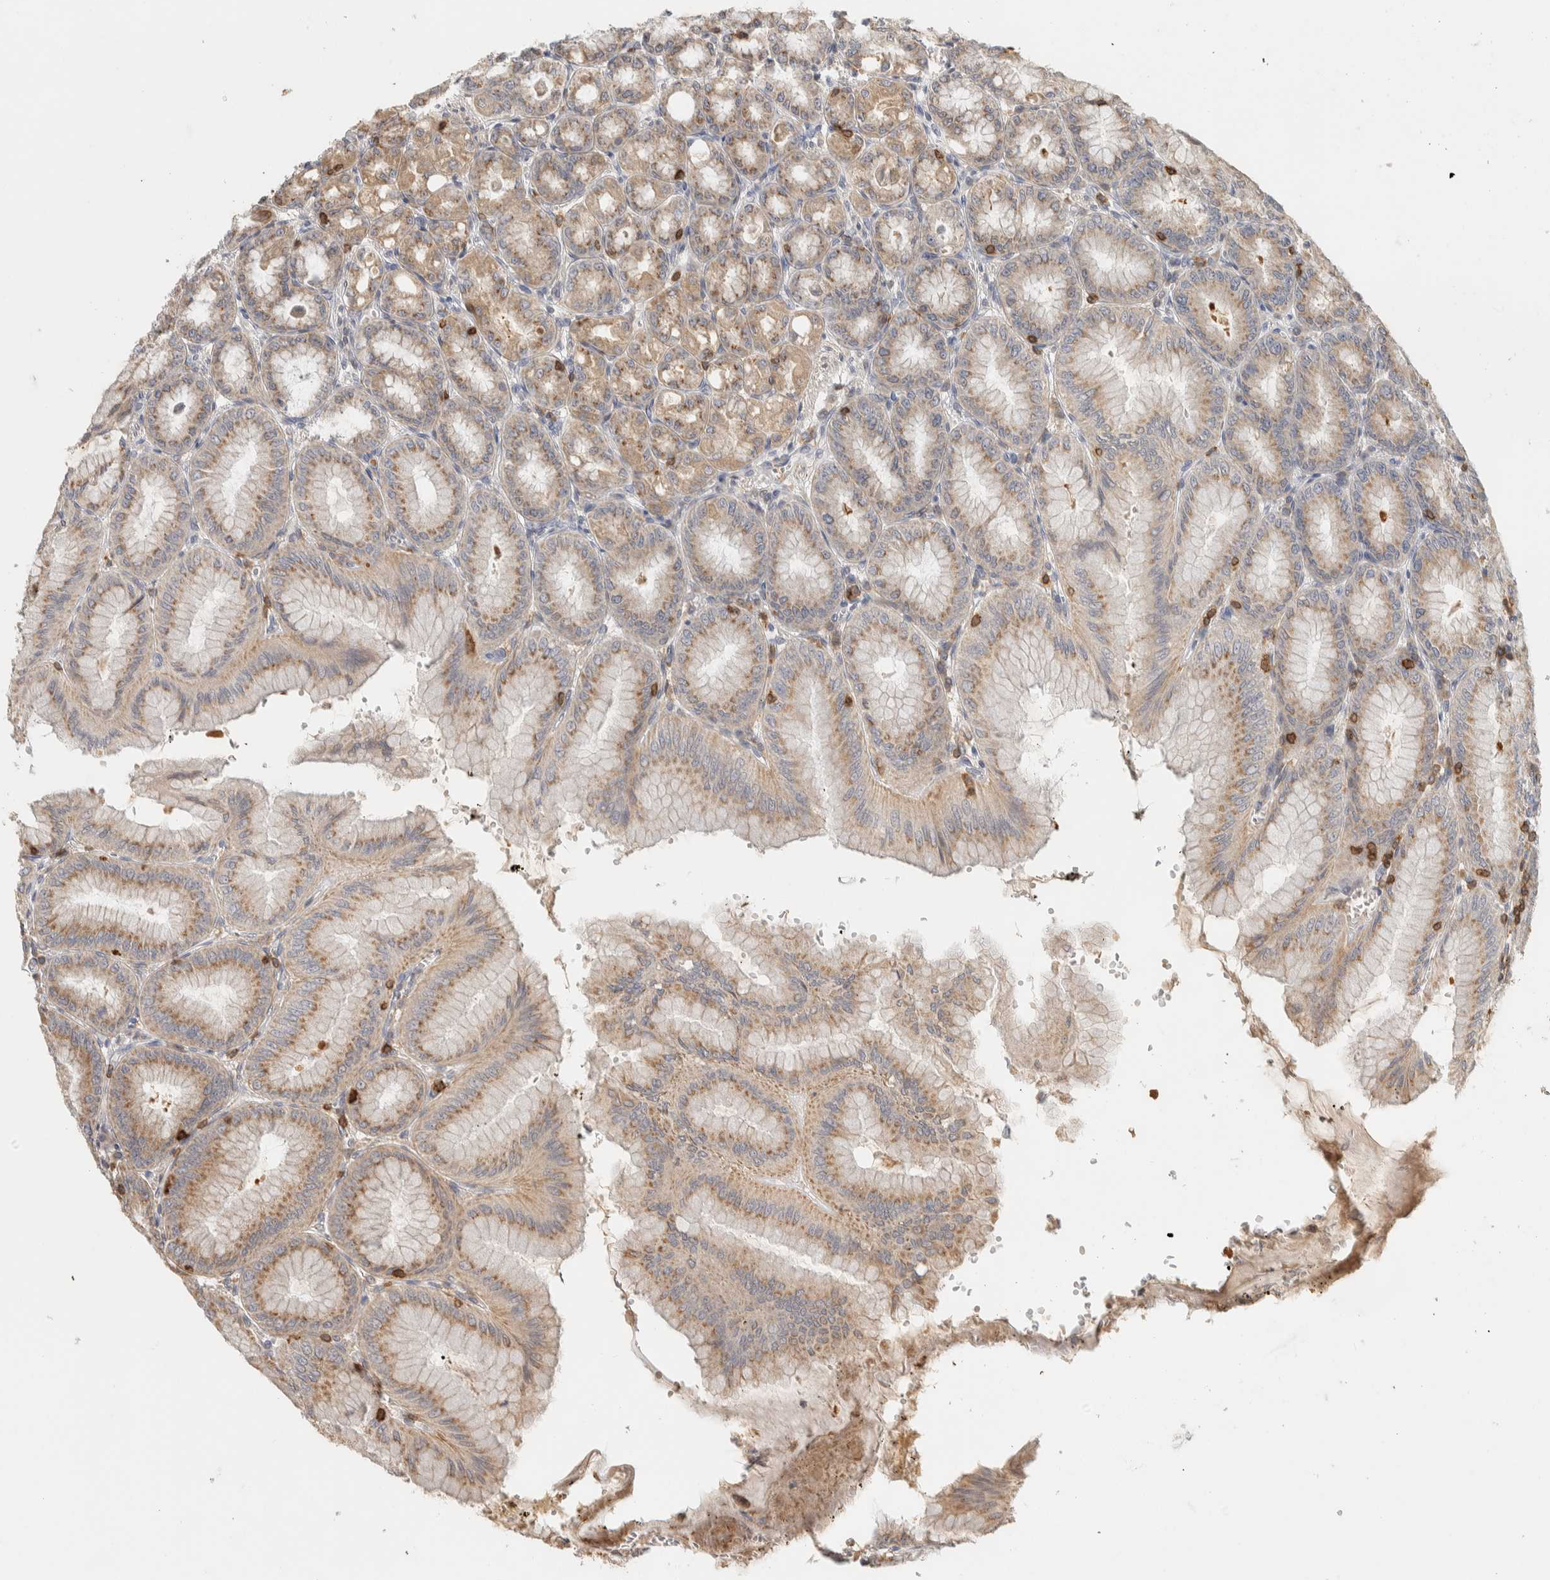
{"staining": {"intensity": "moderate", "quantity": "25%-75%", "location": "cytoplasmic/membranous"}, "tissue": "stomach", "cell_type": "Glandular cells", "image_type": "normal", "snomed": [{"axis": "morphology", "description": "Normal tissue, NOS"}, {"axis": "topography", "description": "Stomach, lower"}], "caption": "This is a micrograph of IHC staining of unremarkable stomach, which shows moderate expression in the cytoplasmic/membranous of glandular cells.", "gene": "RUNDC1", "patient": {"sex": "male", "age": 71}}